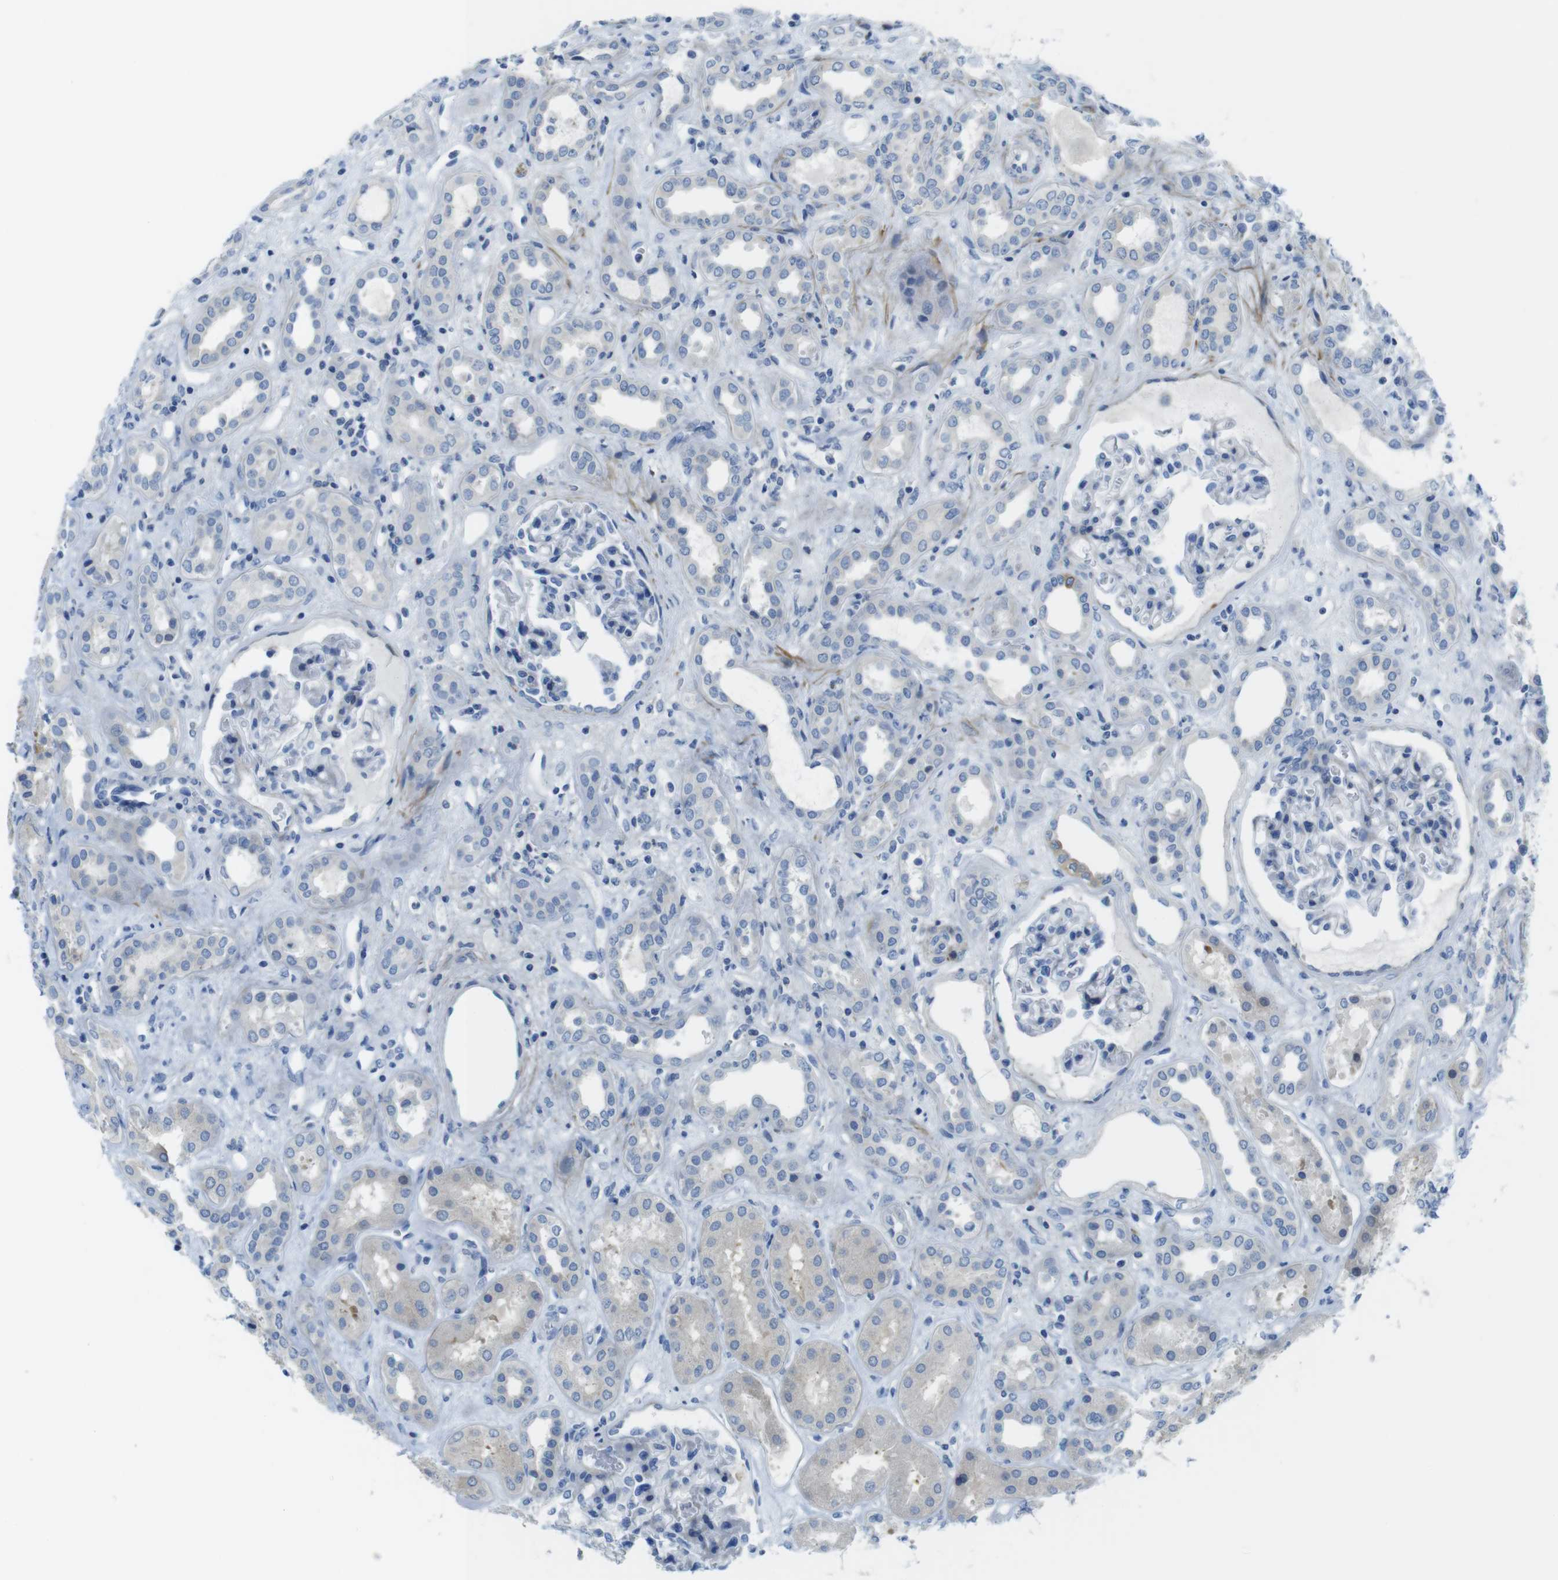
{"staining": {"intensity": "negative", "quantity": "none", "location": "none"}, "tissue": "kidney", "cell_type": "Cells in glomeruli", "image_type": "normal", "snomed": [{"axis": "morphology", "description": "Normal tissue, NOS"}, {"axis": "topography", "description": "Kidney"}], "caption": "DAB (3,3'-diaminobenzidine) immunohistochemical staining of benign human kidney displays no significant positivity in cells in glomeruli.", "gene": "ASIC5", "patient": {"sex": "male", "age": 59}}